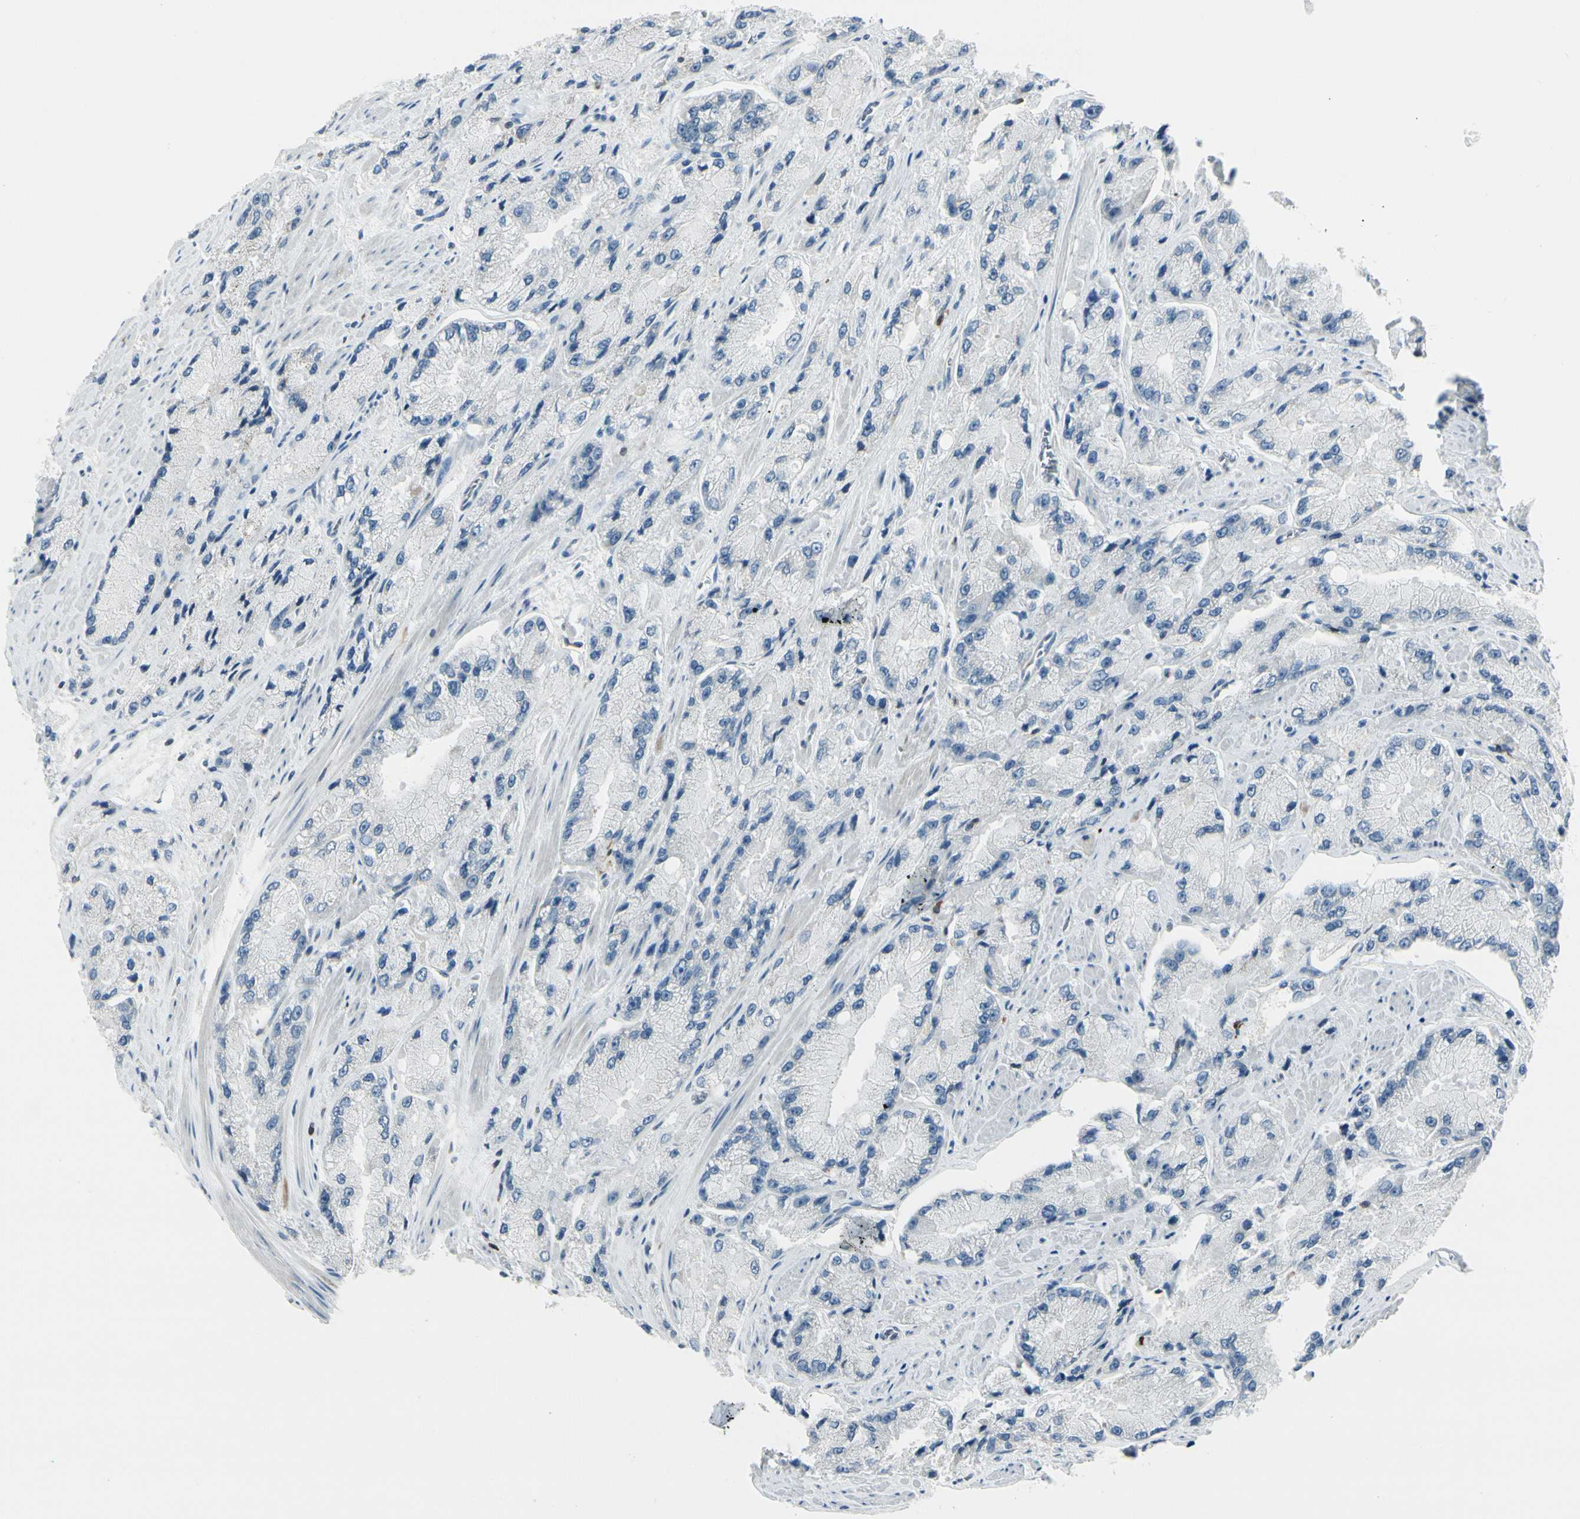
{"staining": {"intensity": "negative", "quantity": "none", "location": "none"}, "tissue": "prostate cancer", "cell_type": "Tumor cells", "image_type": "cancer", "snomed": [{"axis": "morphology", "description": "Adenocarcinoma, High grade"}, {"axis": "topography", "description": "Prostate"}], "caption": "A high-resolution photomicrograph shows IHC staining of prostate cancer (adenocarcinoma (high-grade)), which demonstrates no significant staining in tumor cells.", "gene": "TRAF1", "patient": {"sex": "male", "age": 58}}